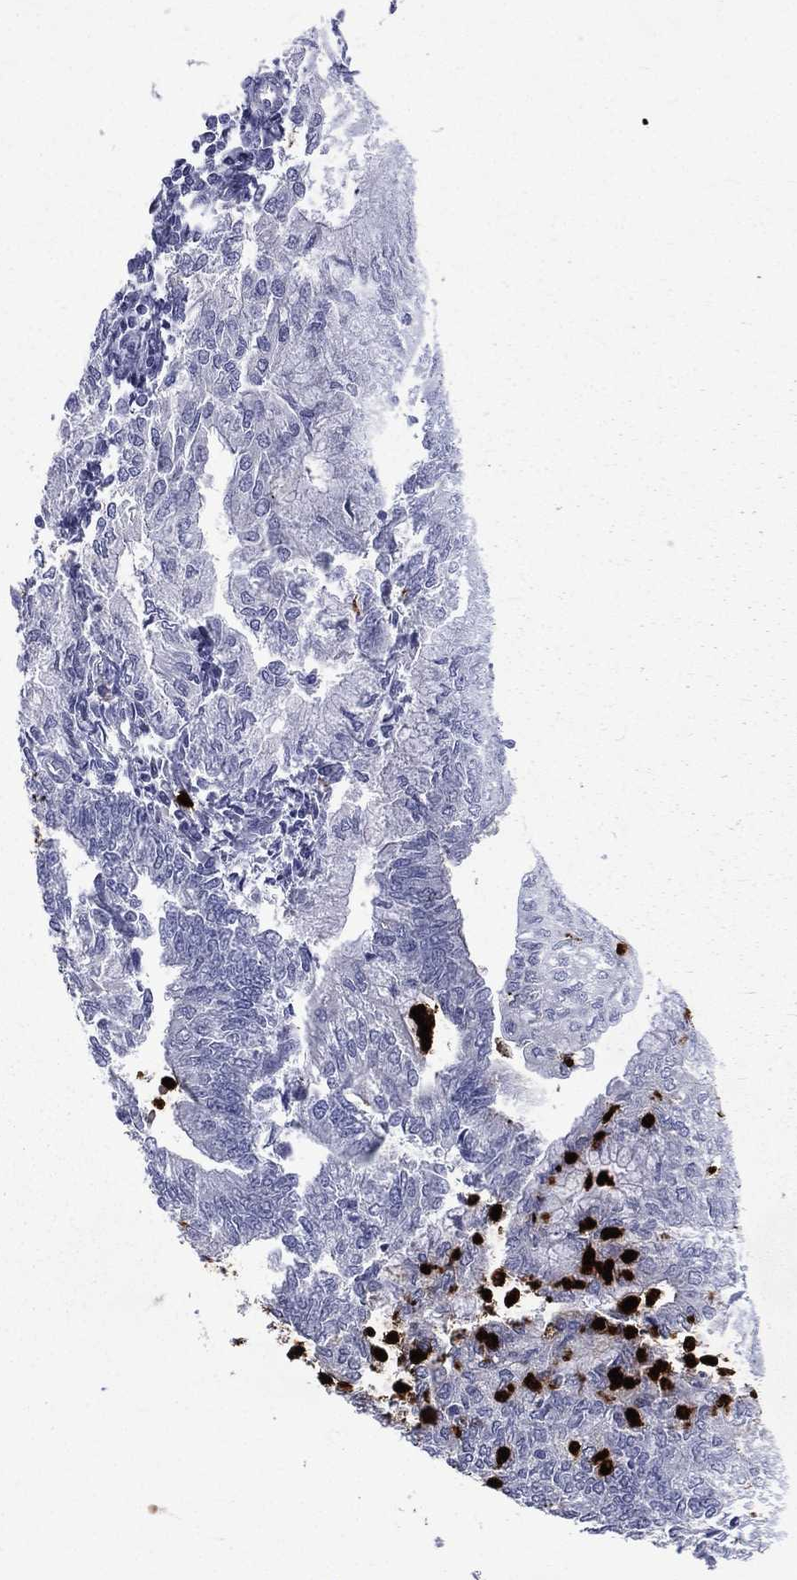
{"staining": {"intensity": "negative", "quantity": "none", "location": "none"}, "tissue": "endometrial cancer", "cell_type": "Tumor cells", "image_type": "cancer", "snomed": [{"axis": "morphology", "description": "Adenocarcinoma, NOS"}, {"axis": "topography", "description": "Endometrium"}], "caption": "Tumor cells show no significant protein expression in adenocarcinoma (endometrial). (Immunohistochemistry, brightfield microscopy, high magnification).", "gene": "ELANE", "patient": {"sex": "female", "age": 59}}